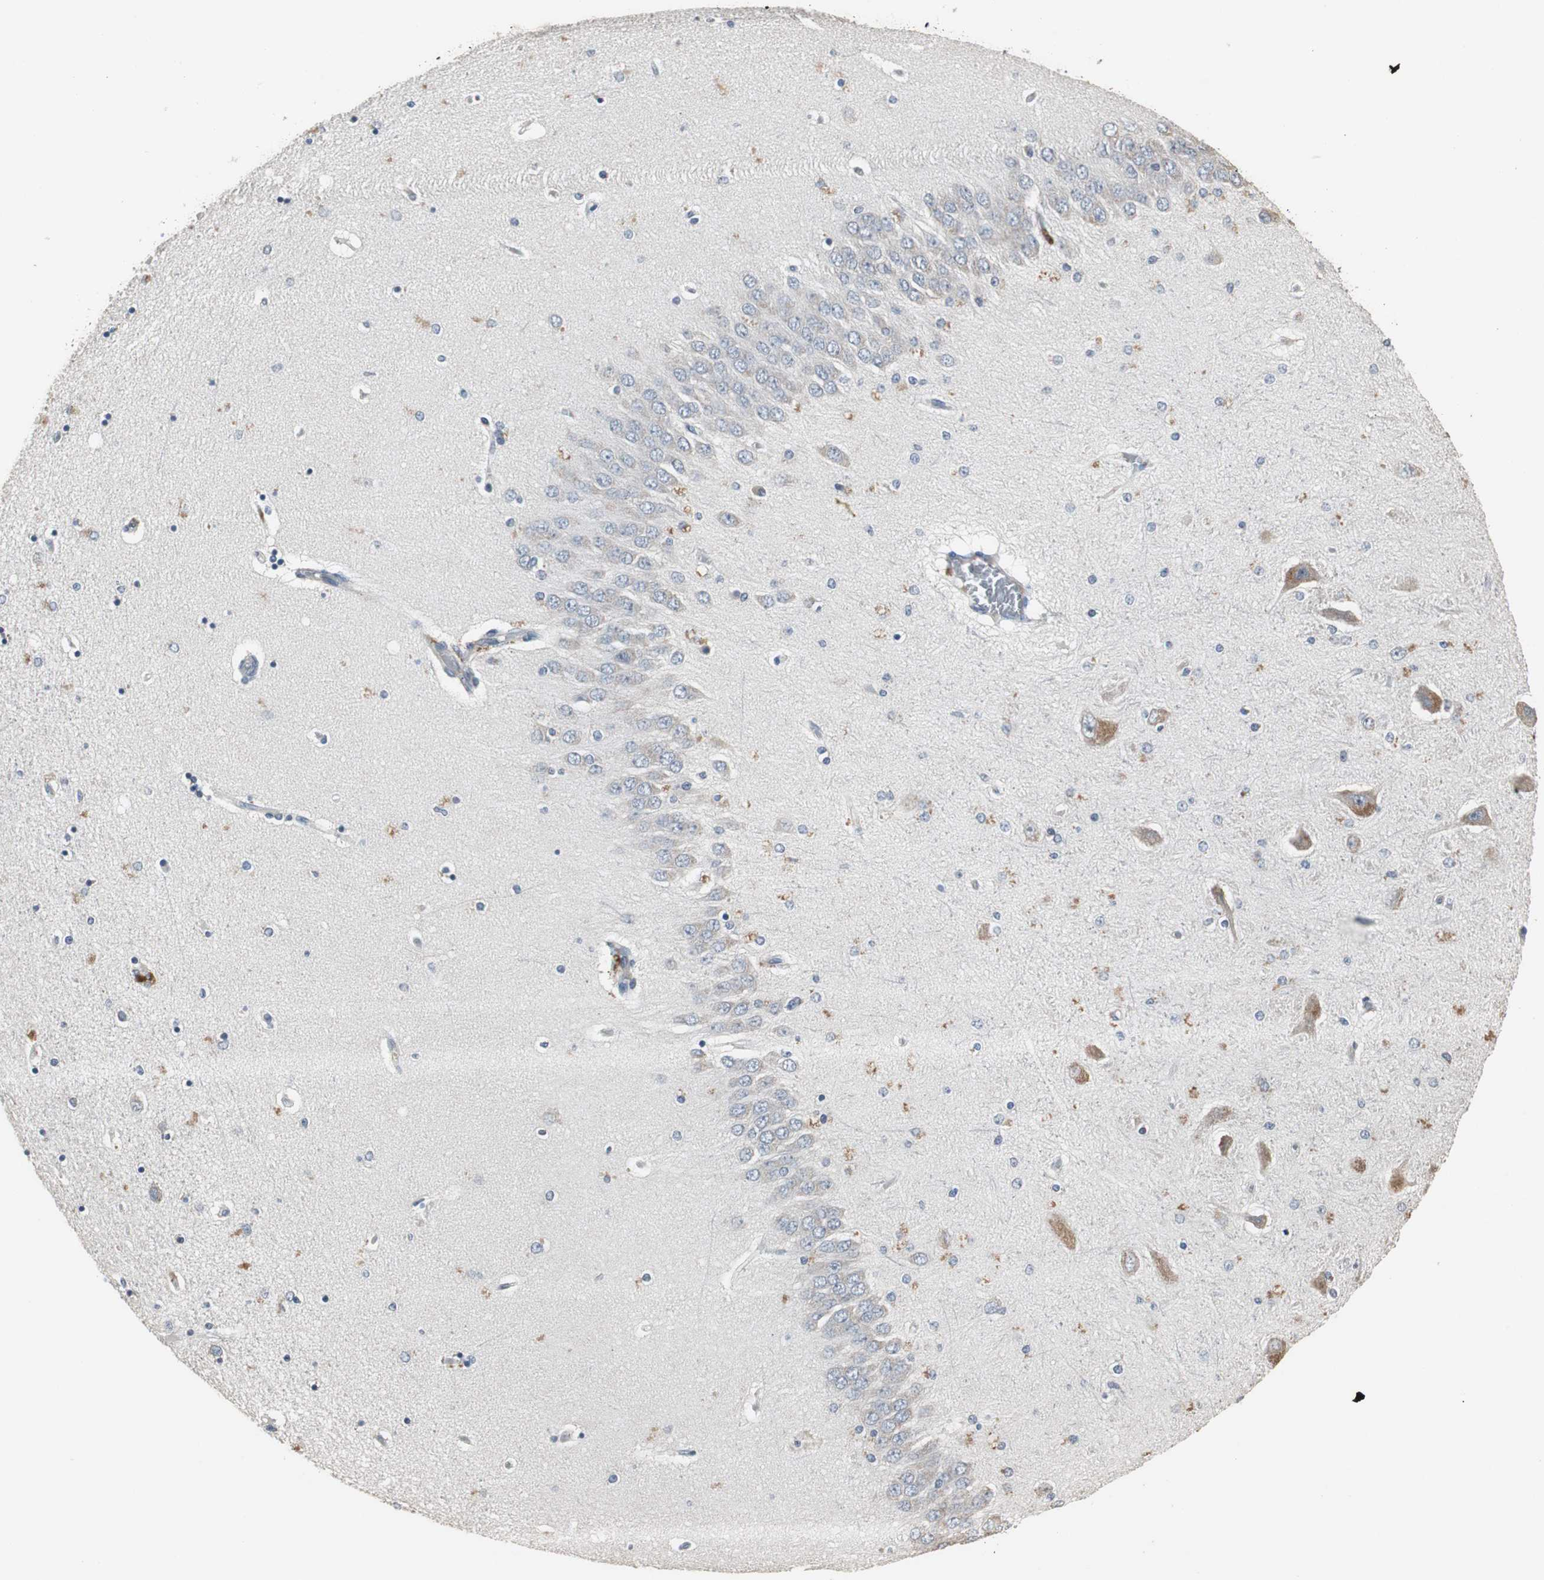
{"staining": {"intensity": "negative", "quantity": "none", "location": "none"}, "tissue": "hippocampus", "cell_type": "Glial cells", "image_type": "normal", "snomed": [{"axis": "morphology", "description": "Normal tissue, NOS"}, {"axis": "topography", "description": "Hippocampus"}], "caption": "This is an IHC photomicrograph of benign hippocampus. There is no positivity in glial cells.", "gene": "NCF2", "patient": {"sex": "female", "age": 54}}